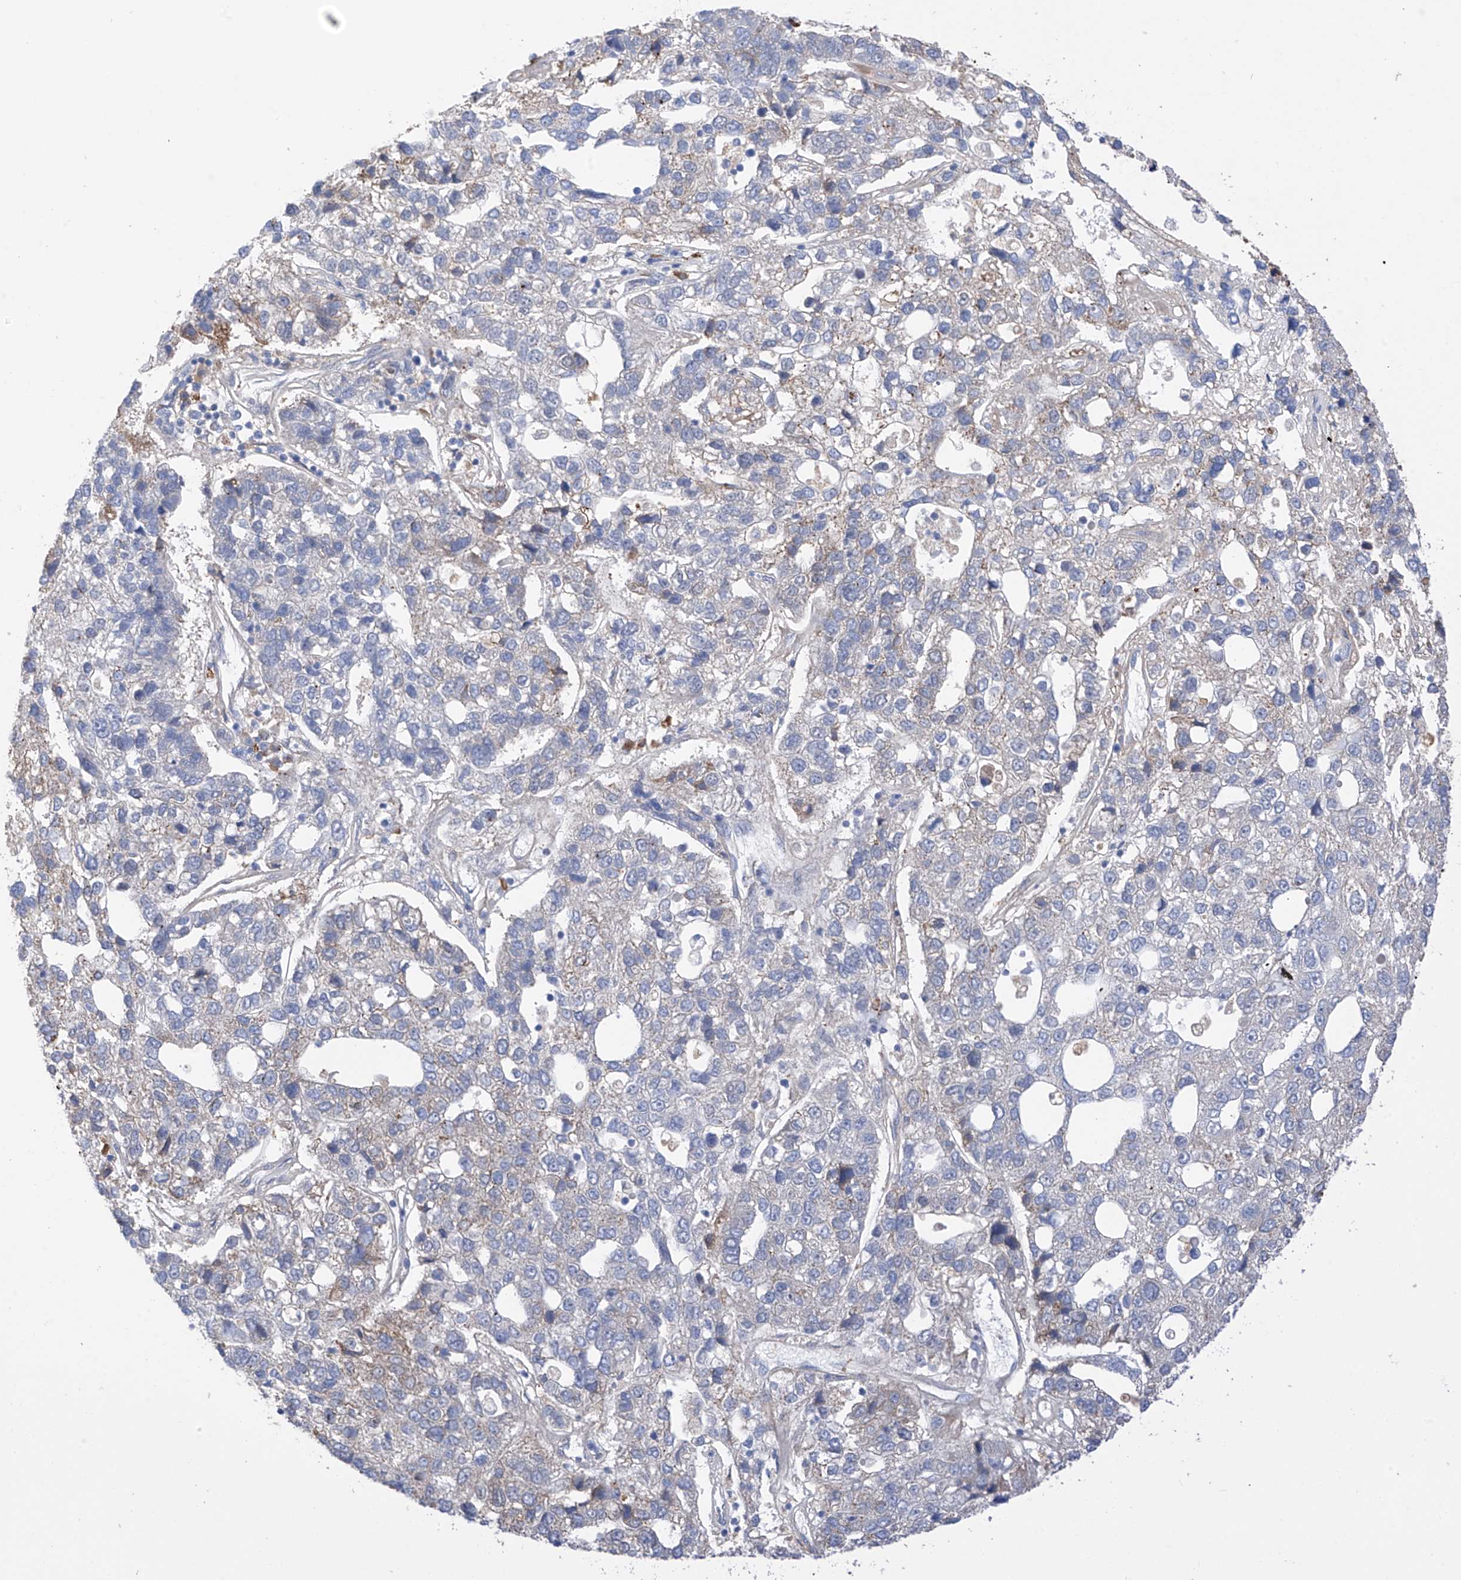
{"staining": {"intensity": "negative", "quantity": "none", "location": "none"}, "tissue": "pancreatic cancer", "cell_type": "Tumor cells", "image_type": "cancer", "snomed": [{"axis": "morphology", "description": "Adenocarcinoma, NOS"}, {"axis": "topography", "description": "Pancreas"}], "caption": "This is a micrograph of immunohistochemistry (IHC) staining of adenocarcinoma (pancreatic), which shows no staining in tumor cells. The staining is performed using DAB (3,3'-diaminobenzidine) brown chromogen with nuclei counter-stained in using hematoxylin.", "gene": "REC8", "patient": {"sex": "female", "age": 61}}